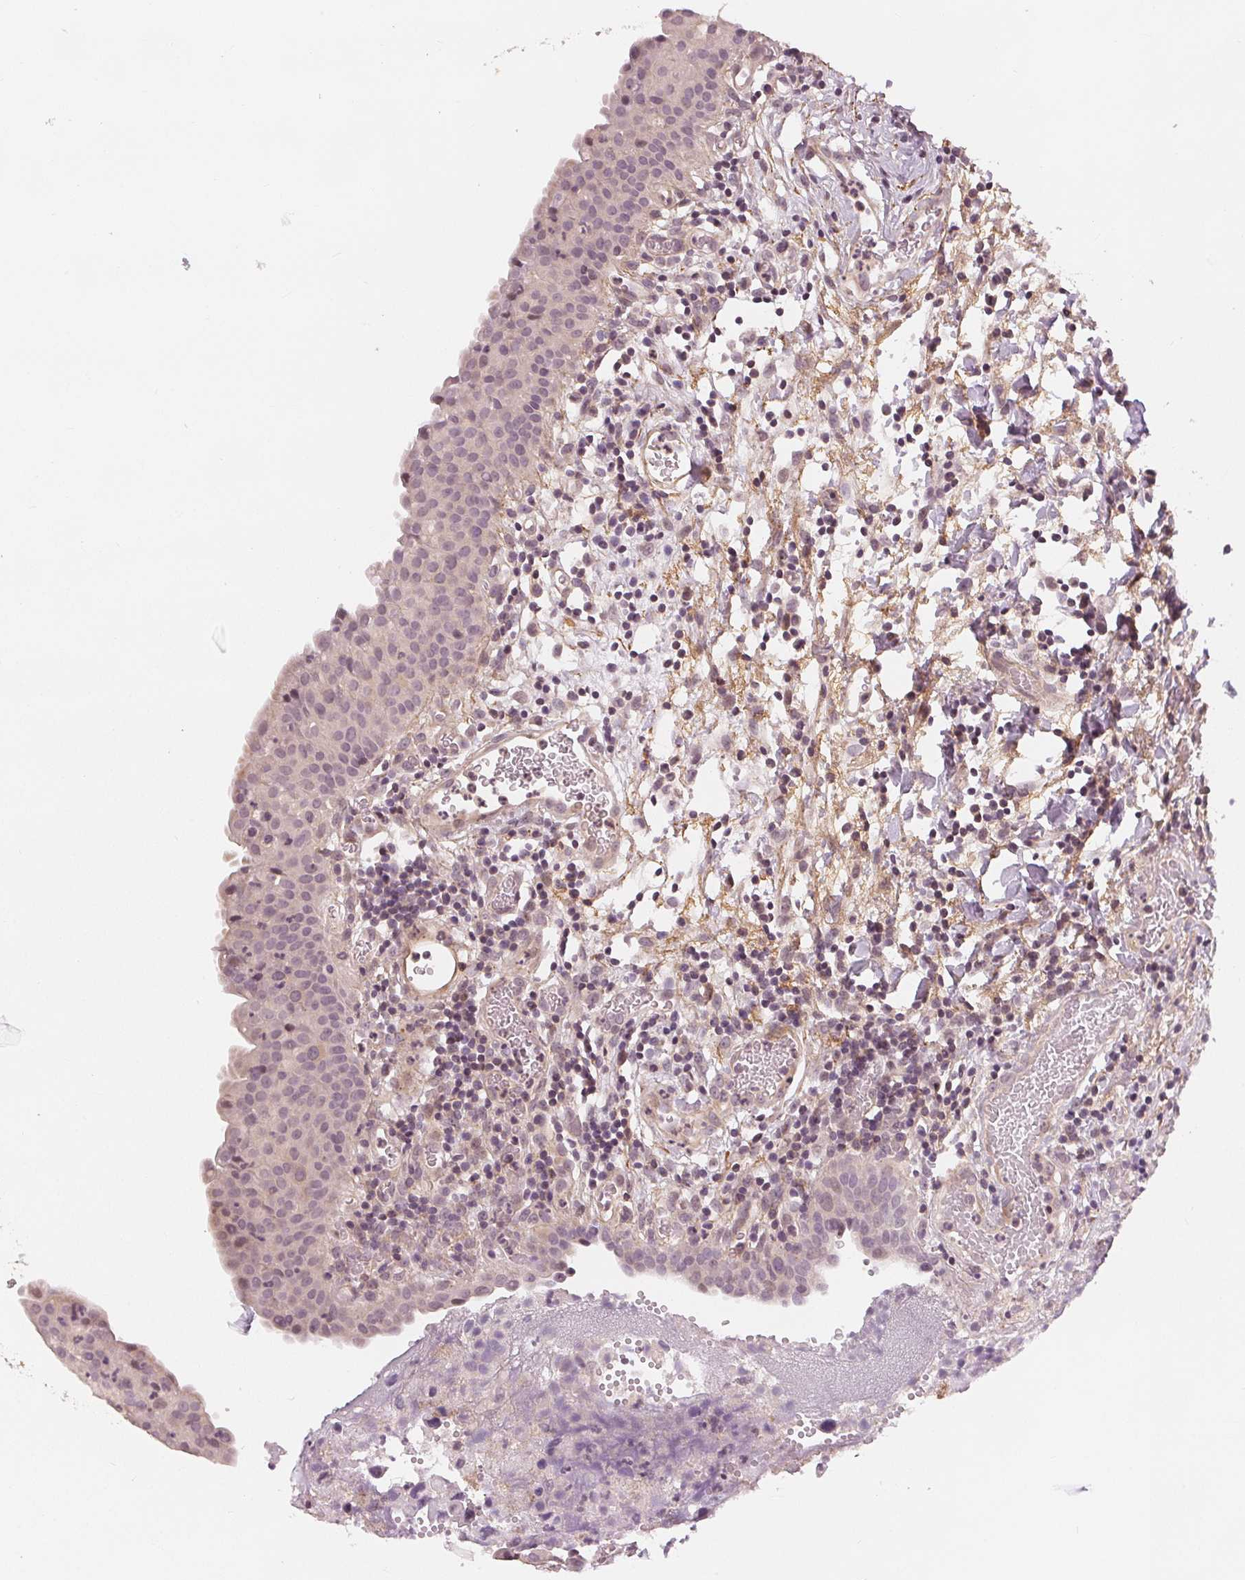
{"staining": {"intensity": "negative", "quantity": "none", "location": "none"}, "tissue": "urinary bladder", "cell_type": "Urothelial cells", "image_type": "normal", "snomed": [{"axis": "morphology", "description": "Normal tissue, NOS"}, {"axis": "morphology", "description": "Inflammation, NOS"}, {"axis": "topography", "description": "Urinary bladder"}], "caption": "Image shows no protein staining in urothelial cells of normal urinary bladder.", "gene": "SLC34A1", "patient": {"sex": "male", "age": 57}}